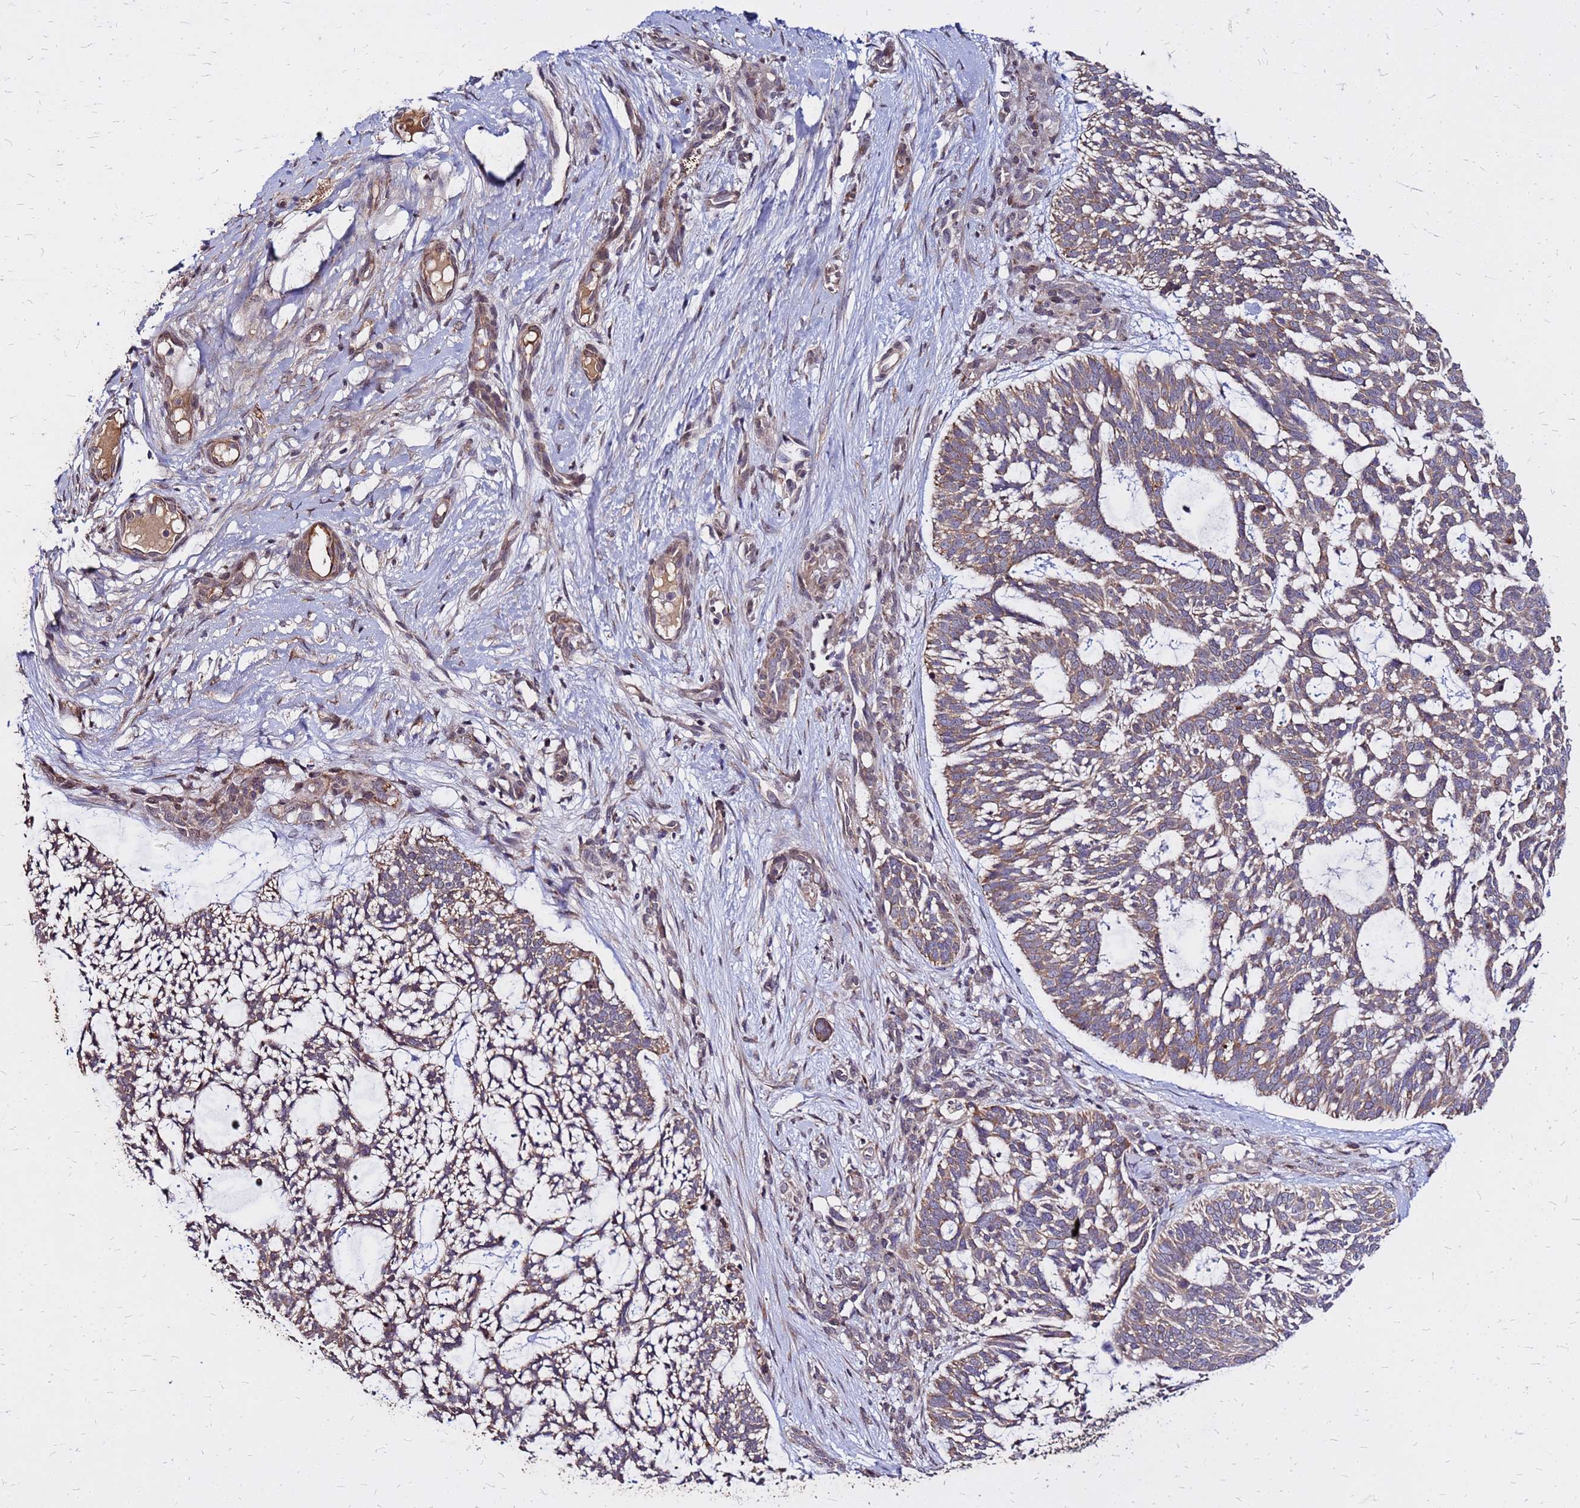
{"staining": {"intensity": "moderate", "quantity": ">75%", "location": "cytoplasmic/membranous"}, "tissue": "skin cancer", "cell_type": "Tumor cells", "image_type": "cancer", "snomed": [{"axis": "morphology", "description": "Basal cell carcinoma"}, {"axis": "topography", "description": "Skin"}], "caption": "Protein expression analysis of skin cancer (basal cell carcinoma) exhibits moderate cytoplasmic/membranous expression in approximately >75% of tumor cells.", "gene": "VMO1", "patient": {"sex": "male", "age": 88}}